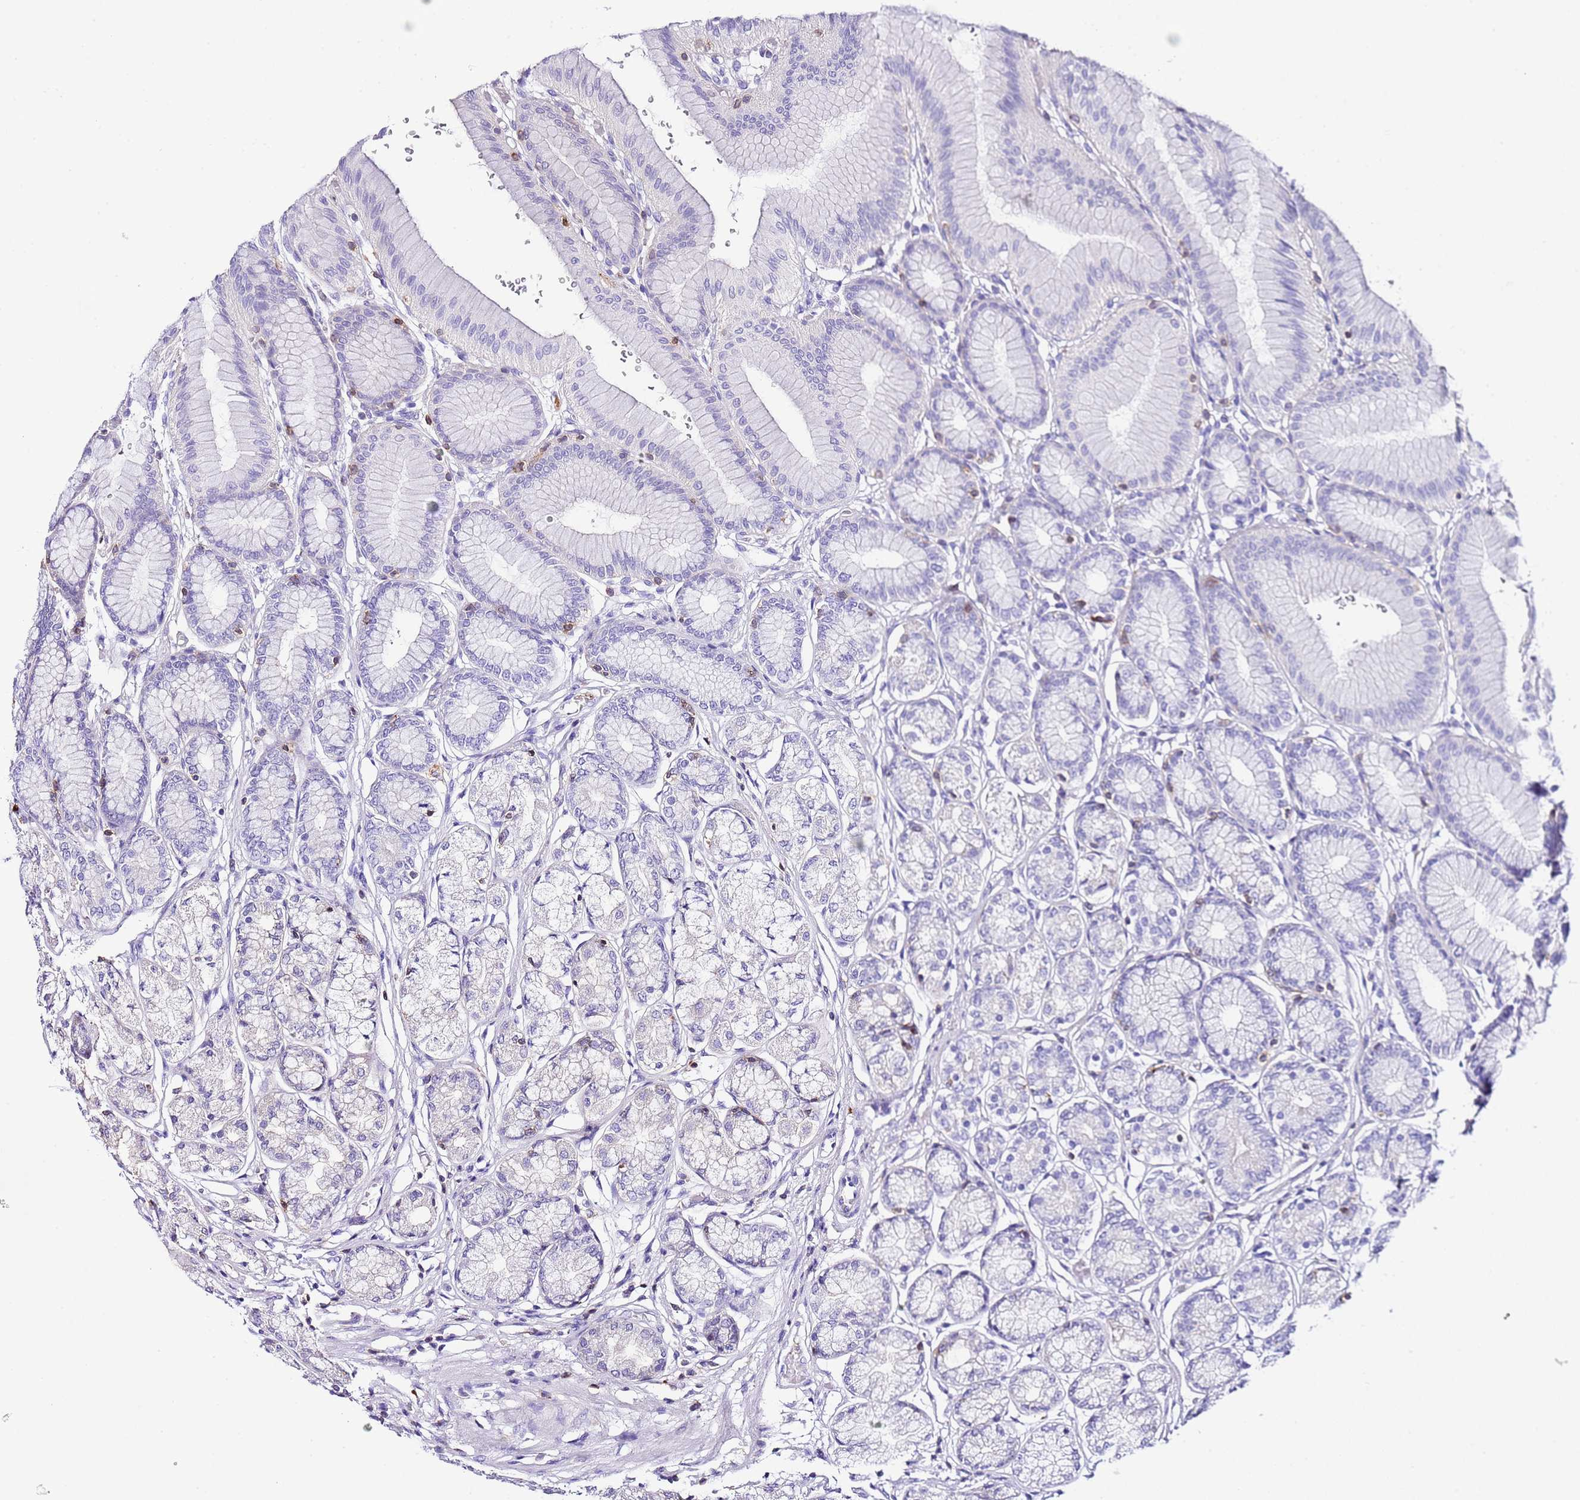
{"staining": {"intensity": "moderate", "quantity": "<25%", "location": "cytoplasmic/membranous"}, "tissue": "stomach", "cell_type": "Glandular cells", "image_type": "normal", "snomed": [{"axis": "morphology", "description": "Normal tissue, NOS"}, {"axis": "morphology", "description": "Adenocarcinoma, NOS"}, {"axis": "morphology", "description": "Adenocarcinoma, High grade"}, {"axis": "topography", "description": "Stomach, upper"}, {"axis": "topography", "description": "Stomach"}], "caption": "Protein expression analysis of unremarkable stomach reveals moderate cytoplasmic/membranous positivity in about <25% of glandular cells. Nuclei are stained in blue.", "gene": "CNN2", "patient": {"sex": "female", "age": 65}}